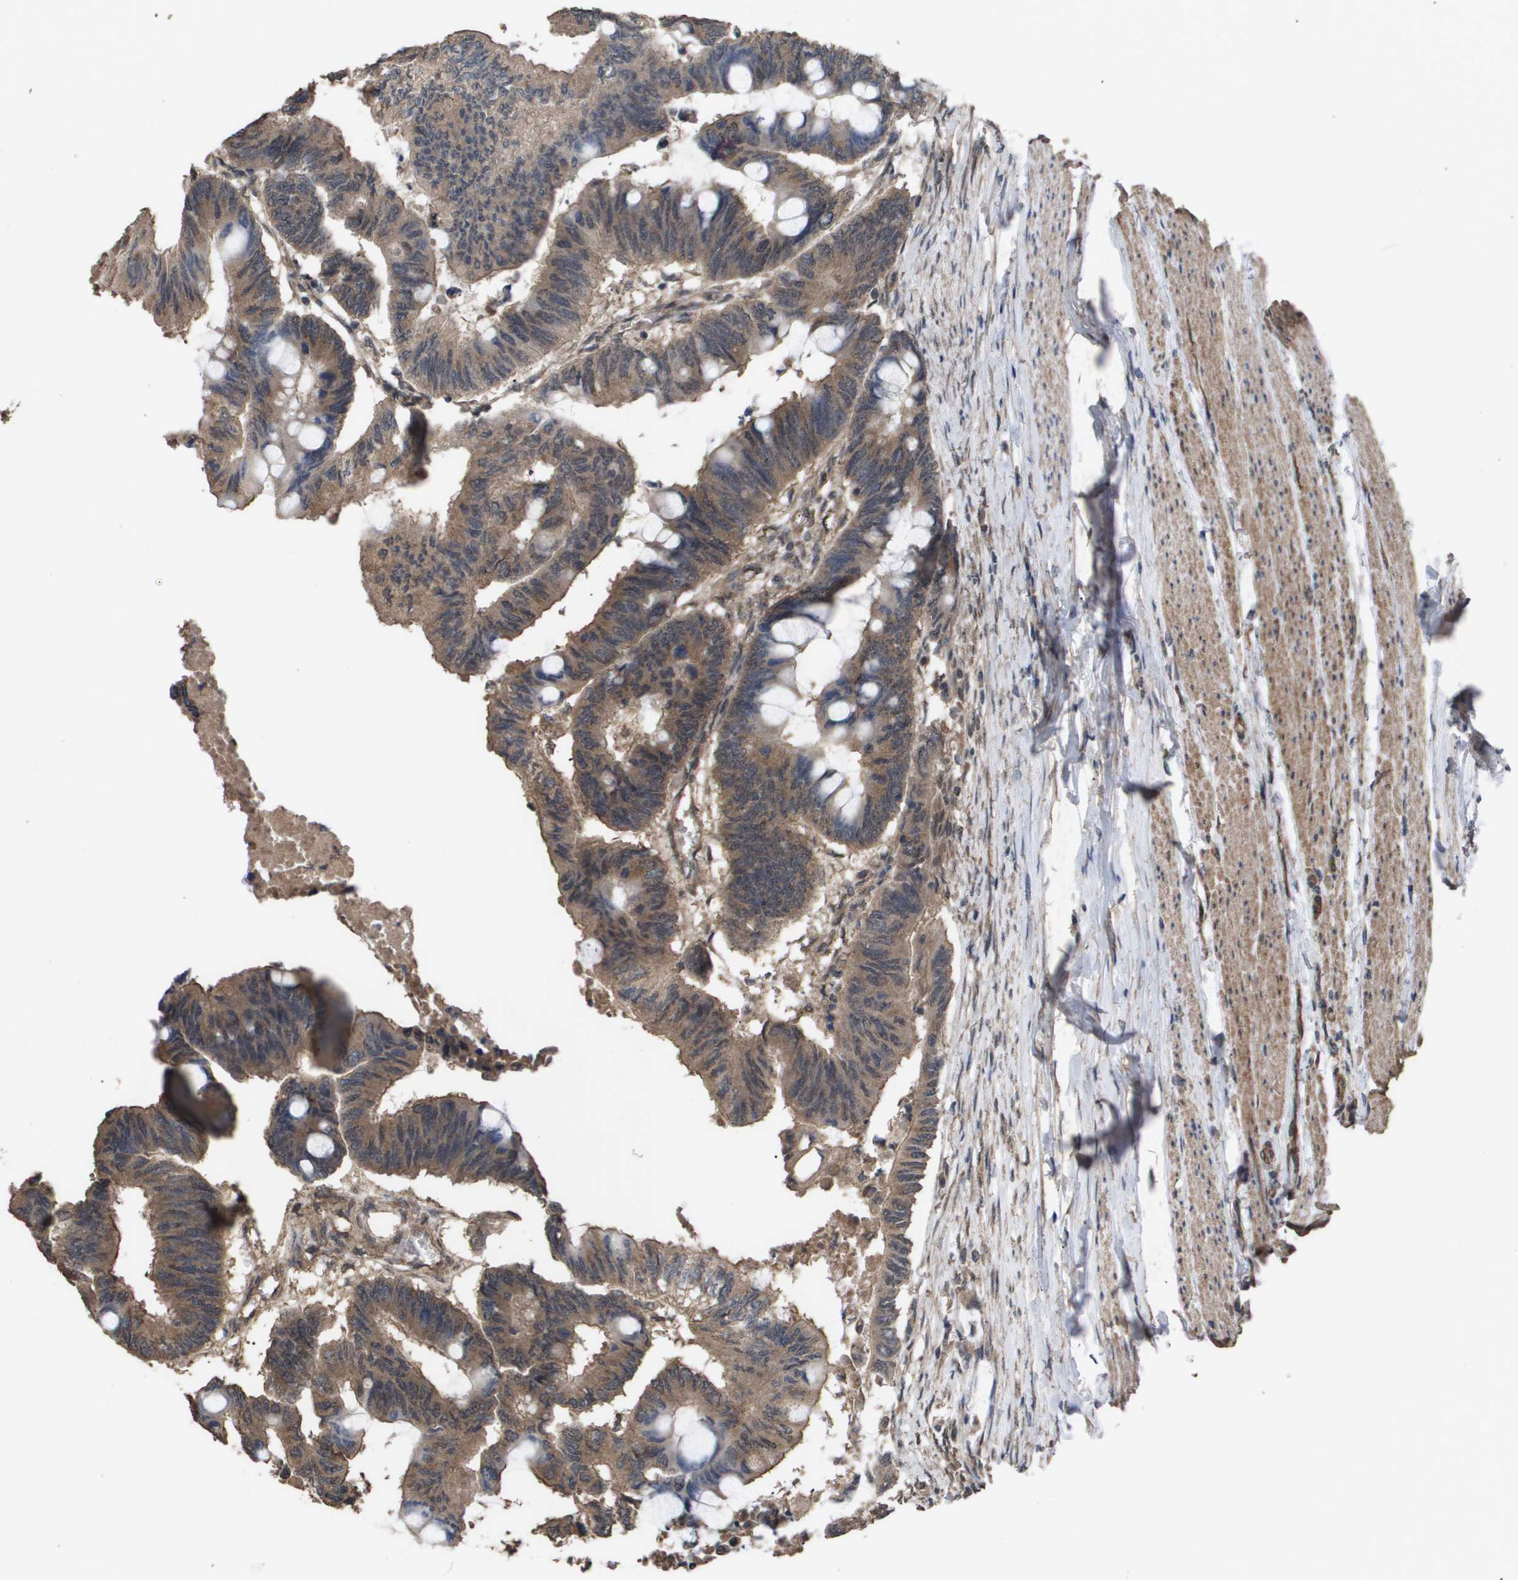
{"staining": {"intensity": "moderate", "quantity": ">75%", "location": "cytoplasmic/membranous"}, "tissue": "colorectal cancer", "cell_type": "Tumor cells", "image_type": "cancer", "snomed": [{"axis": "morphology", "description": "Normal tissue, NOS"}, {"axis": "morphology", "description": "Adenocarcinoma, NOS"}, {"axis": "topography", "description": "Rectum"}, {"axis": "topography", "description": "Peripheral nerve tissue"}], "caption": "Moderate cytoplasmic/membranous expression for a protein is seen in approximately >75% of tumor cells of adenocarcinoma (colorectal) using immunohistochemistry.", "gene": "CUL5", "patient": {"sex": "male", "age": 92}}